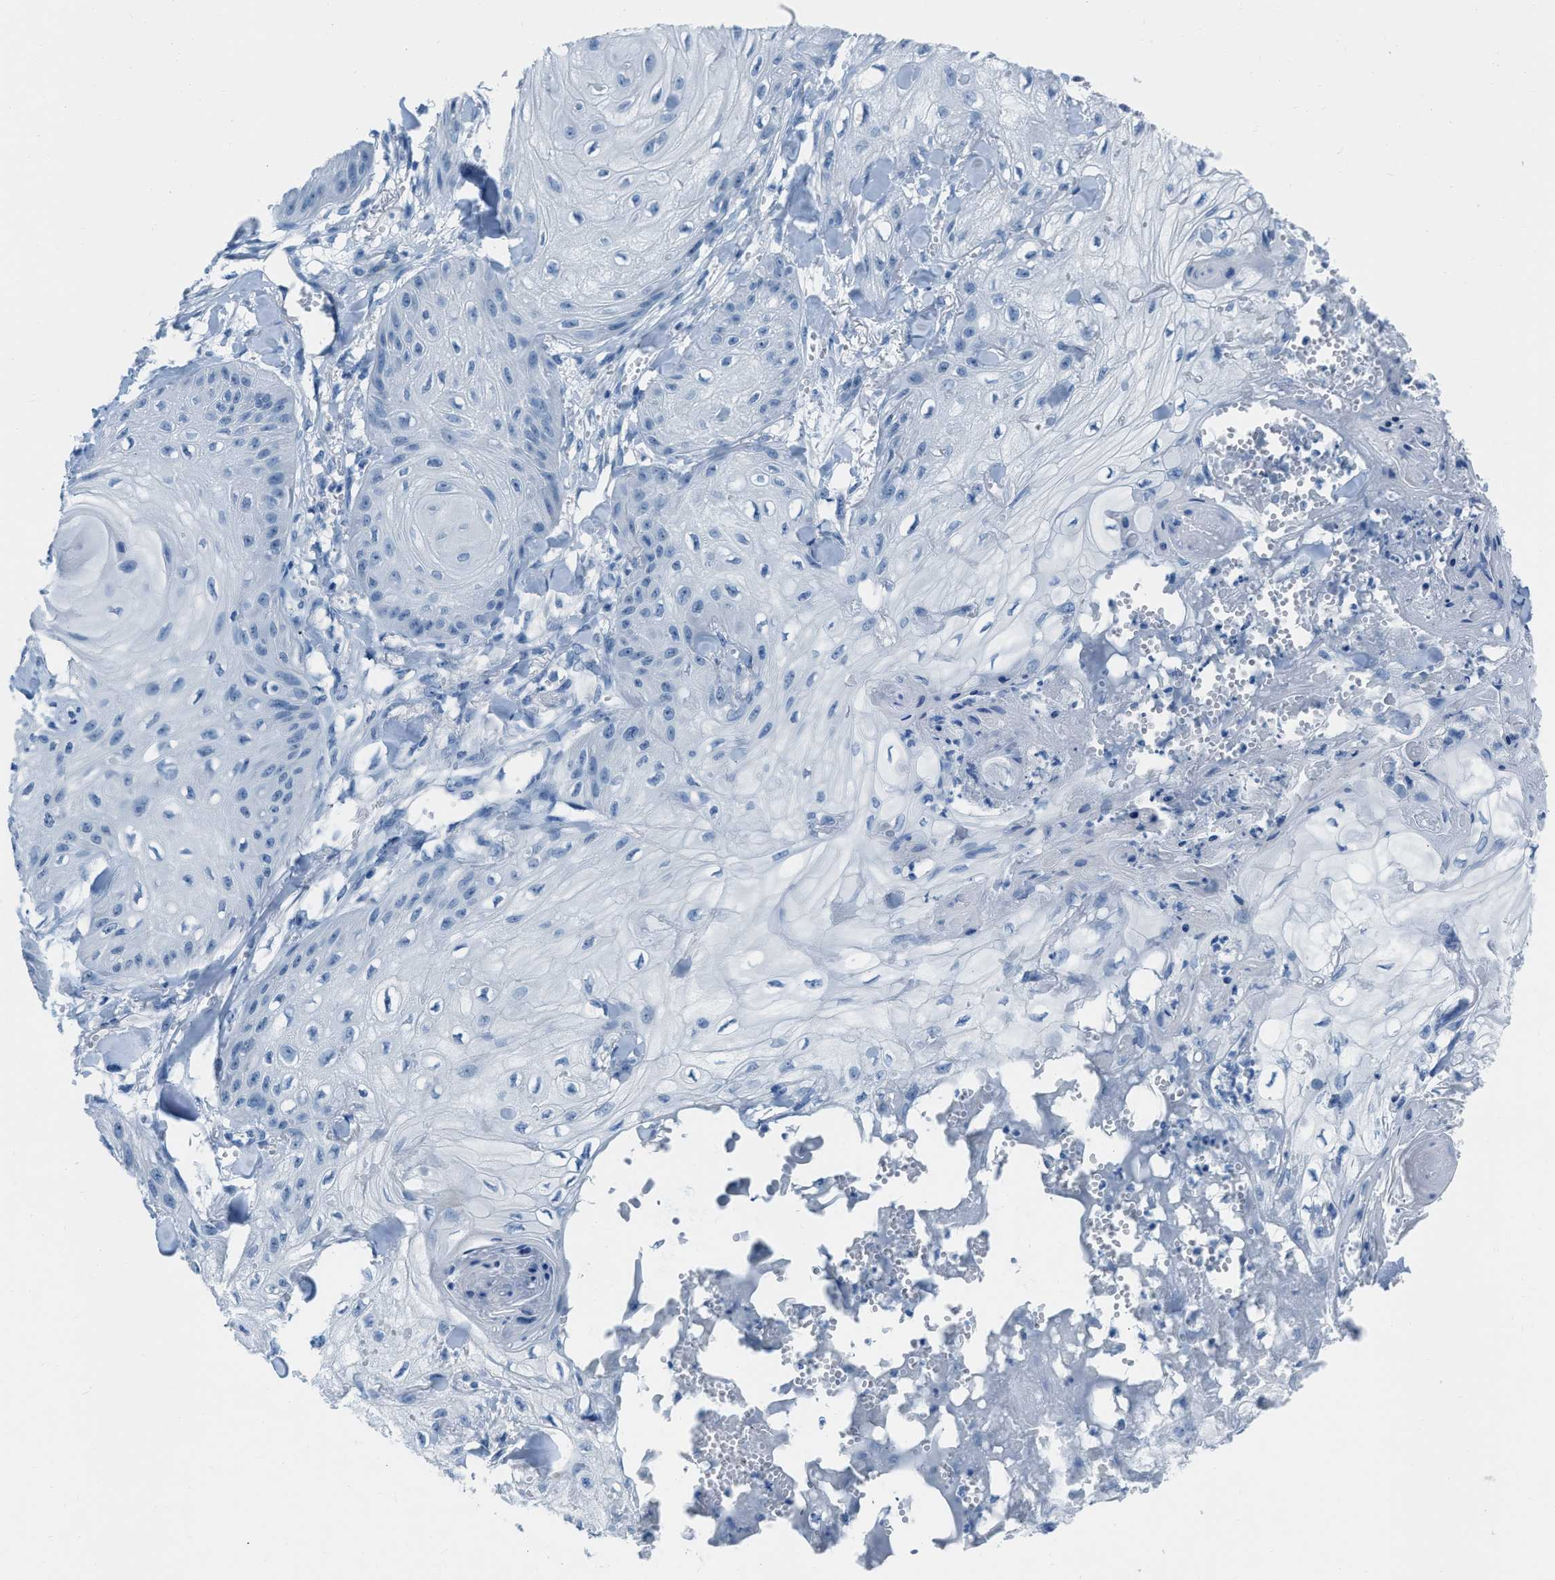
{"staining": {"intensity": "negative", "quantity": "none", "location": "none"}, "tissue": "skin cancer", "cell_type": "Tumor cells", "image_type": "cancer", "snomed": [{"axis": "morphology", "description": "Squamous cell carcinoma, NOS"}, {"axis": "topography", "description": "Skin"}], "caption": "Micrograph shows no protein staining in tumor cells of squamous cell carcinoma (skin) tissue. (IHC, brightfield microscopy, high magnification).", "gene": "SPATC1L", "patient": {"sex": "male", "age": 74}}